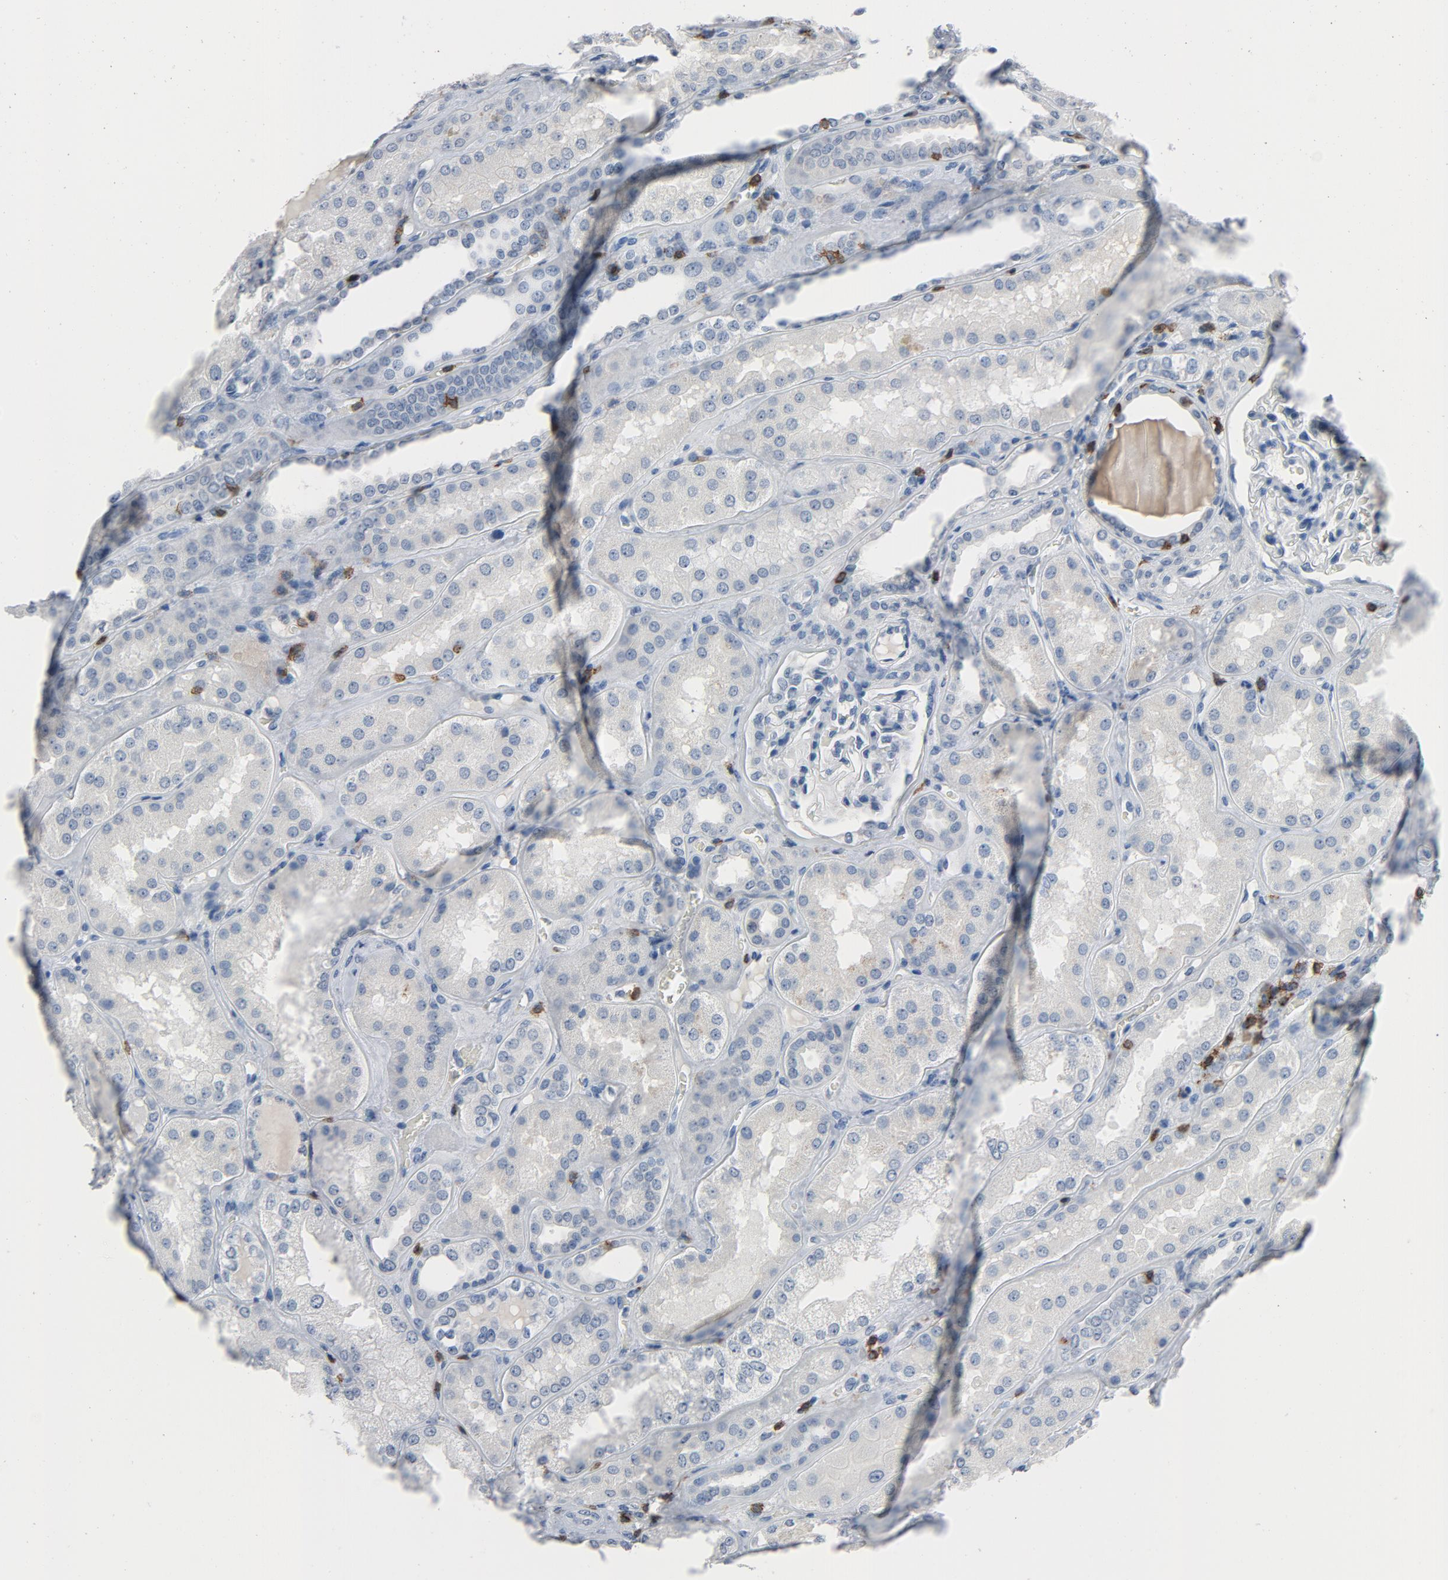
{"staining": {"intensity": "negative", "quantity": "none", "location": "none"}, "tissue": "kidney", "cell_type": "Cells in glomeruli", "image_type": "normal", "snomed": [{"axis": "morphology", "description": "Normal tissue, NOS"}, {"axis": "topography", "description": "Kidney"}], "caption": "Kidney stained for a protein using IHC displays no staining cells in glomeruli.", "gene": "LCK", "patient": {"sex": "female", "age": 56}}